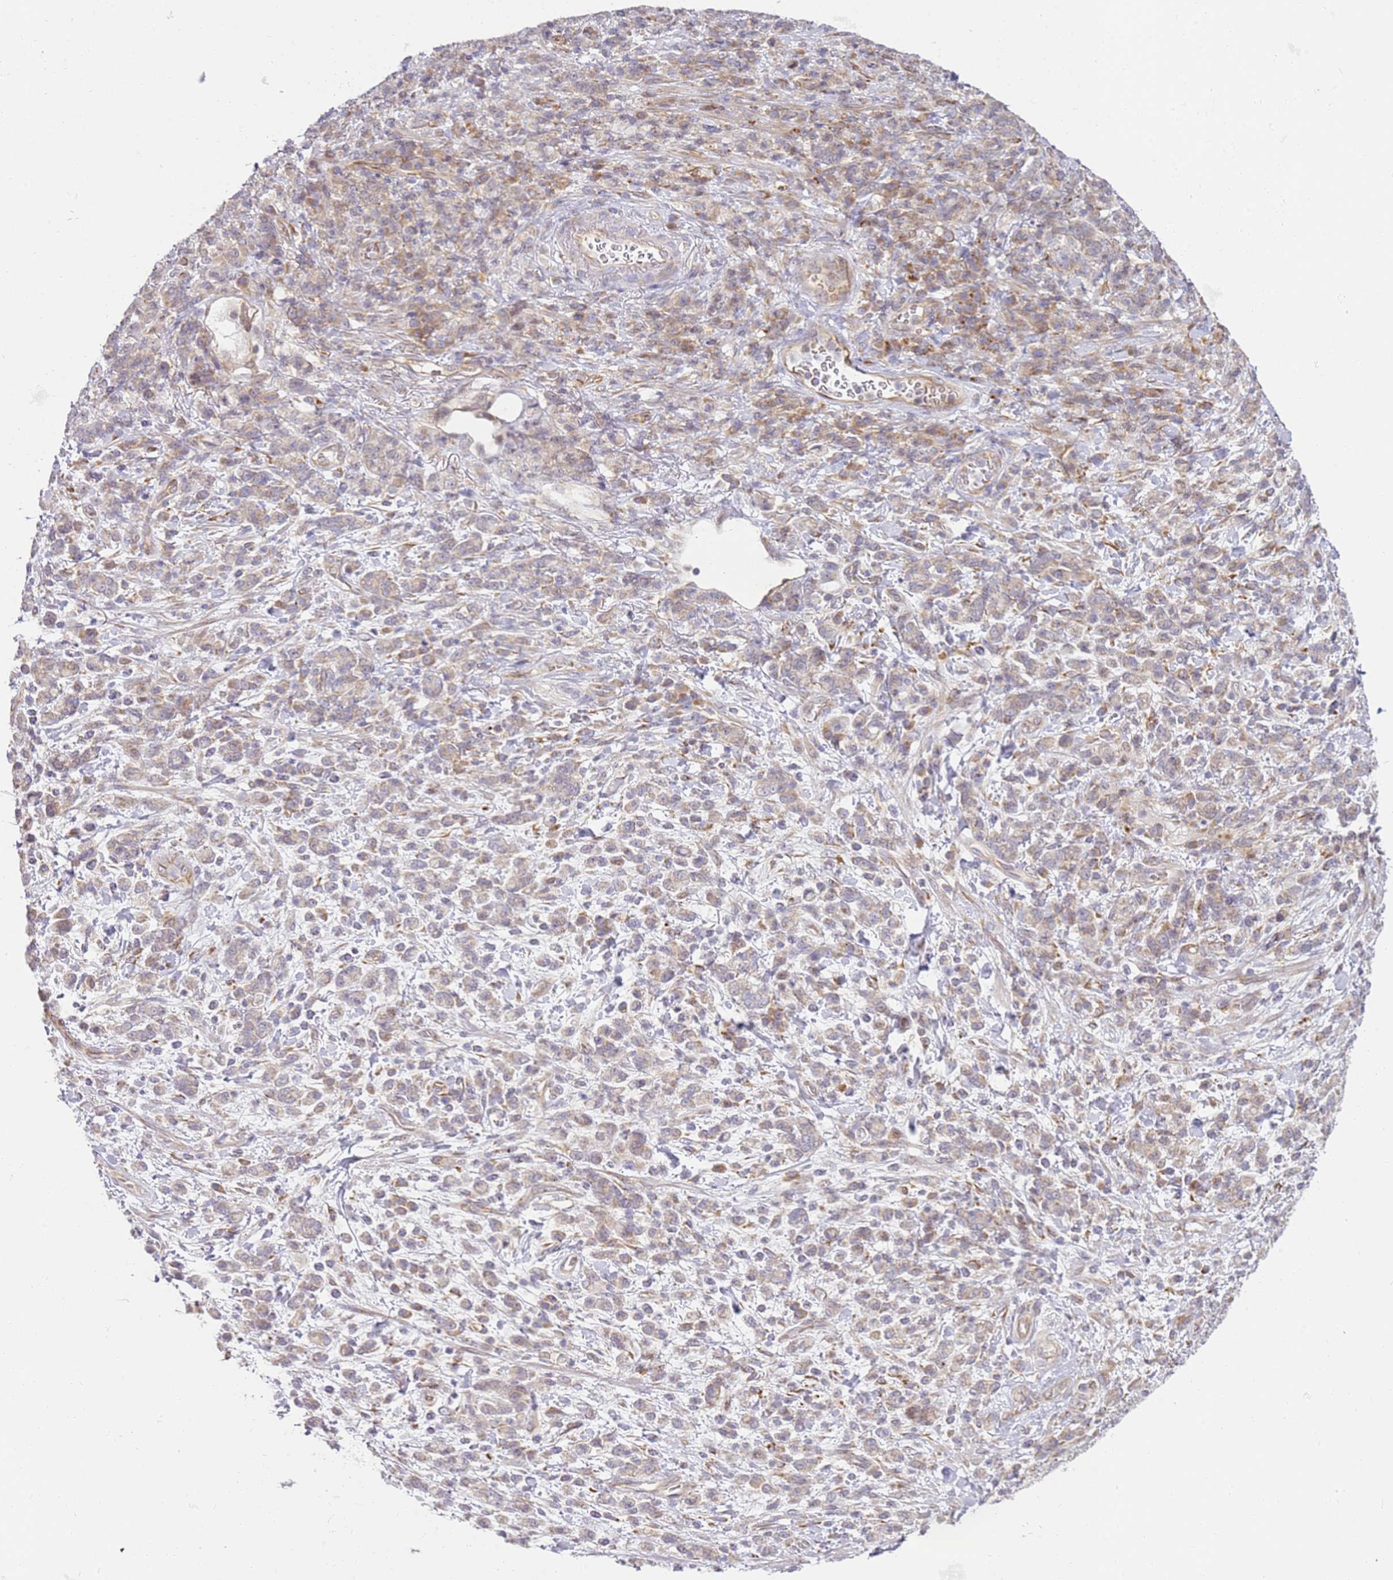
{"staining": {"intensity": "weak", "quantity": "25%-75%", "location": "cytoplasmic/membranous"}, "tissue": "stomach cancer", "cell_type": "Tumor cells", "image_type": "cancer", "snomed": [{"axis": "morphology", "description": "Adenocarcinoma, NOS"}, {"axis": "topography", "description": "Stomach"}], "caption": "DAB immunohistochemical staining of stomach cancer (adenocarcinoma) reveals weak cytoplasmic/membranous protein positivity in approximately 25%-75% of tumor cells.", "gene": "GRAP", "patient": {"sex": "male", "age": 77}}